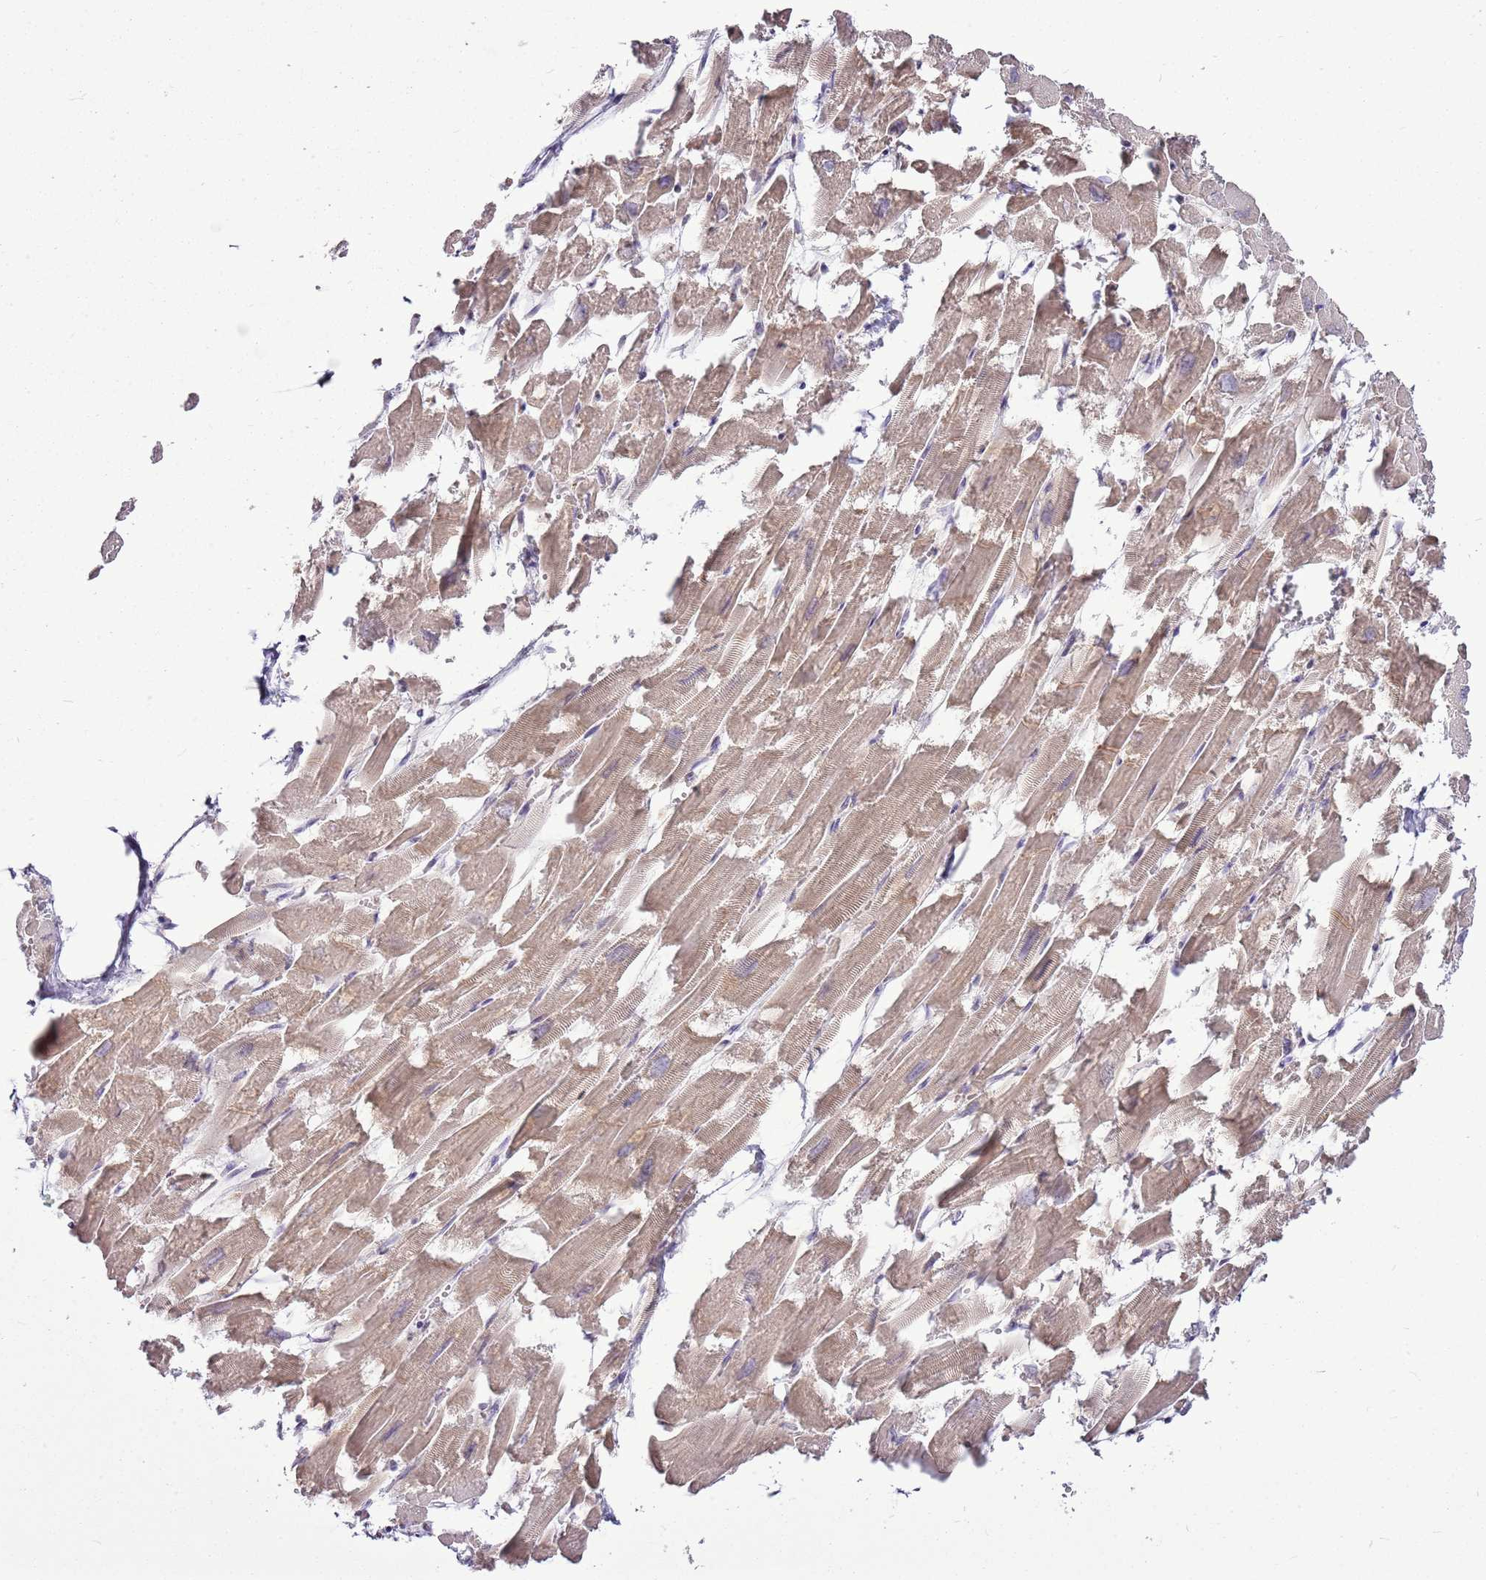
{"staining": {"intensity": "weak", "quantity": "25%-75%", "location": "cytoplasmic/membranous"}, "tissue": "heart muscle", "cell_type": "Cardiomyocytes", "image_type": "normal", "snomed": [{"axis": "morphology", "description": "Normal tissue, NOS"}, {"axis": "topography", "description": "Heart"}], "caption": "A brown stain shows weak cytoplasmic/membranous expression of a protein in cardiomyocytes of benign heart muscle. The protein of interest is stained brown, and the nuclei are stained in blue (DAB (3,3'-diaminobenzidine) IHC with brightfield microscopy, high magnification).", "gene": "TMED10", "patient": {"sex": "male", "age": 54}}